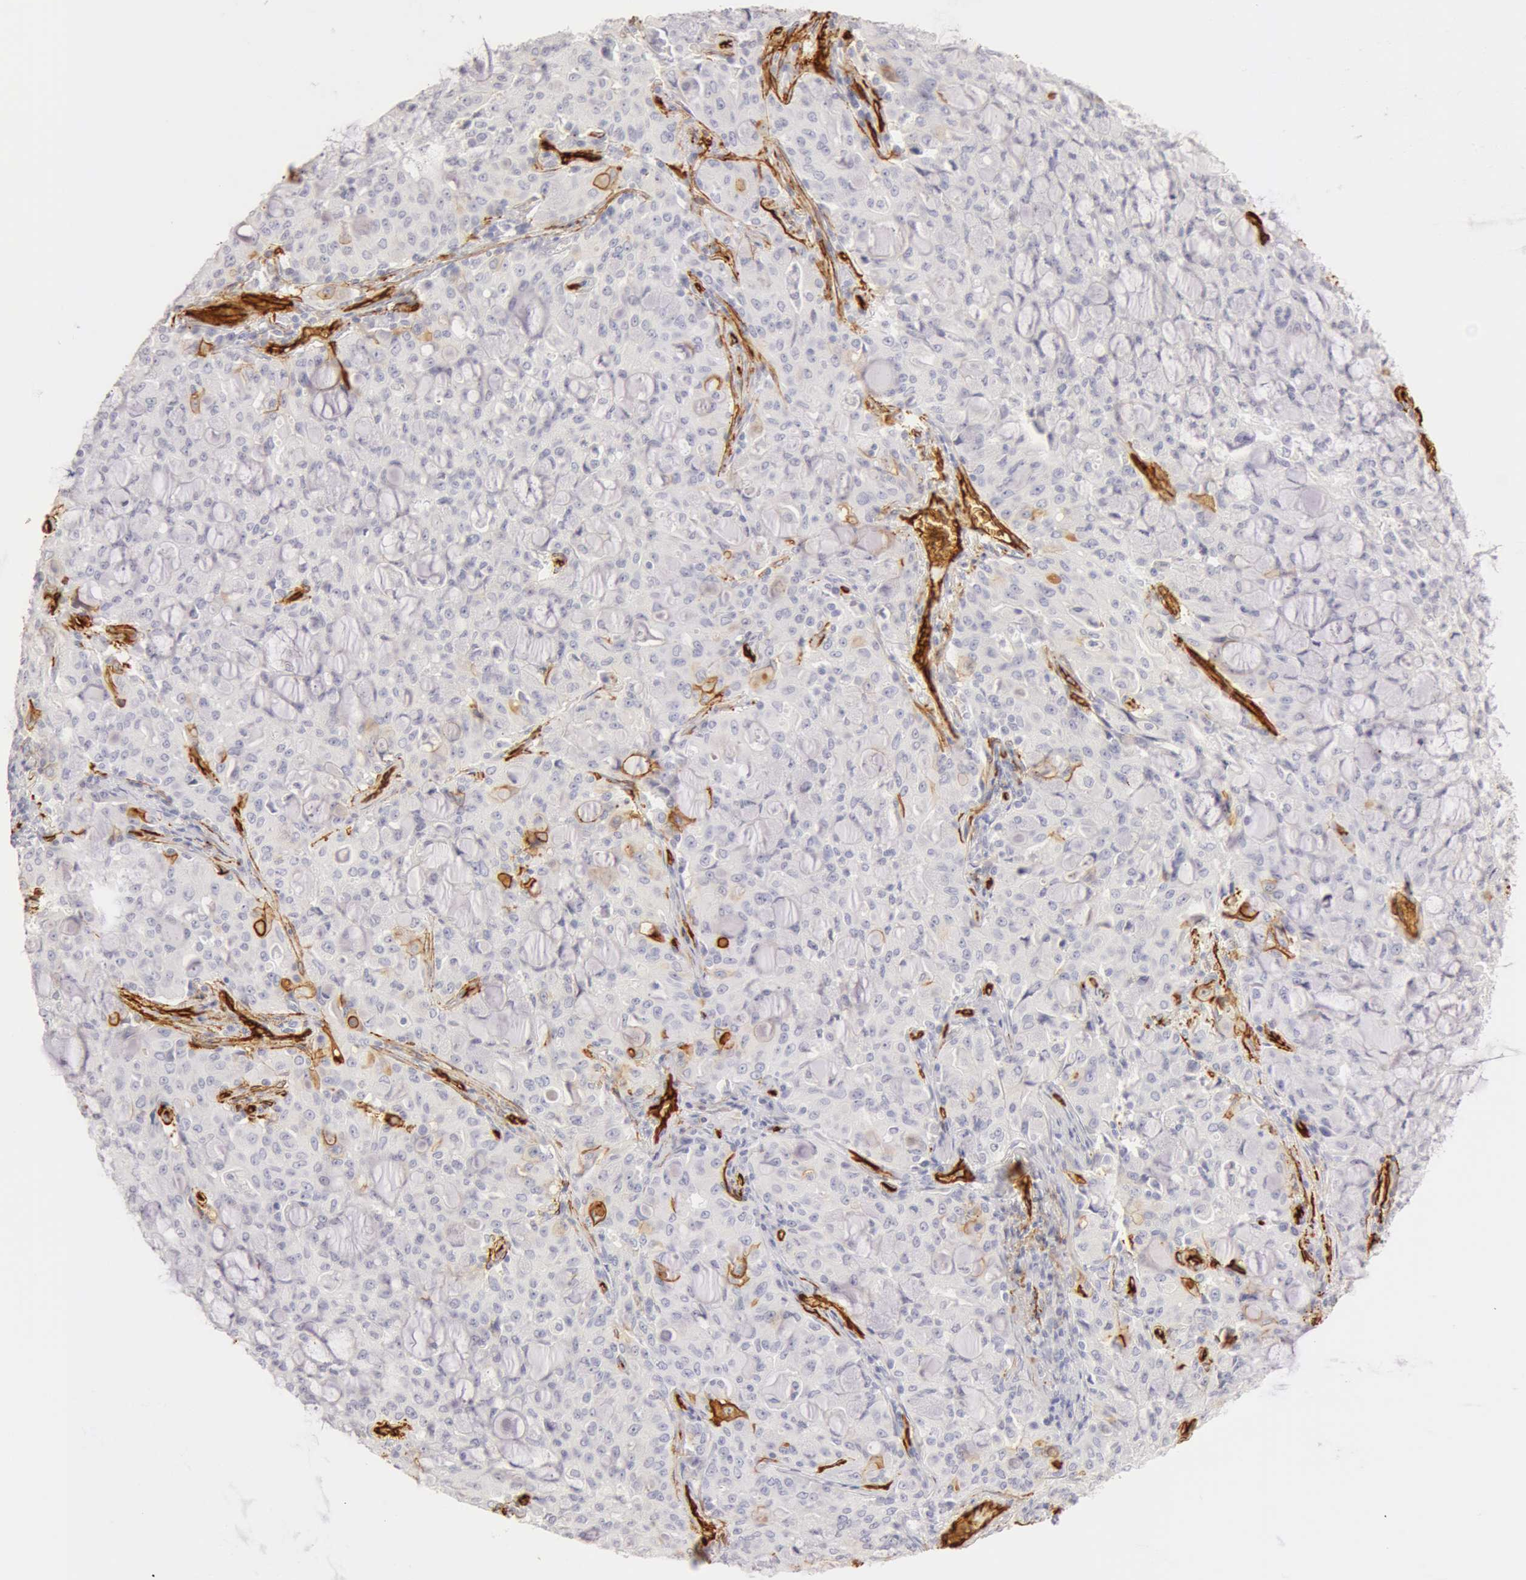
{"staining": {"intensity": "negative", "quantity": "none", "location": "none"}, "tissue": "lung cancer", "cell_type": "Tumor cells", "image_type": "cancer", "snomed": [{"axis": "morphology", "description": "Adenocarcinoma, NOS"}, {"axis": "topography", "description": "Lung"}], "caption": "Immunohistochemical staining of lung cancer (adenocarcinoma) reveals no significant positivity in tumor cells.", "gene": "AQP1", "patient": {"sex": "female", "age": 44}}